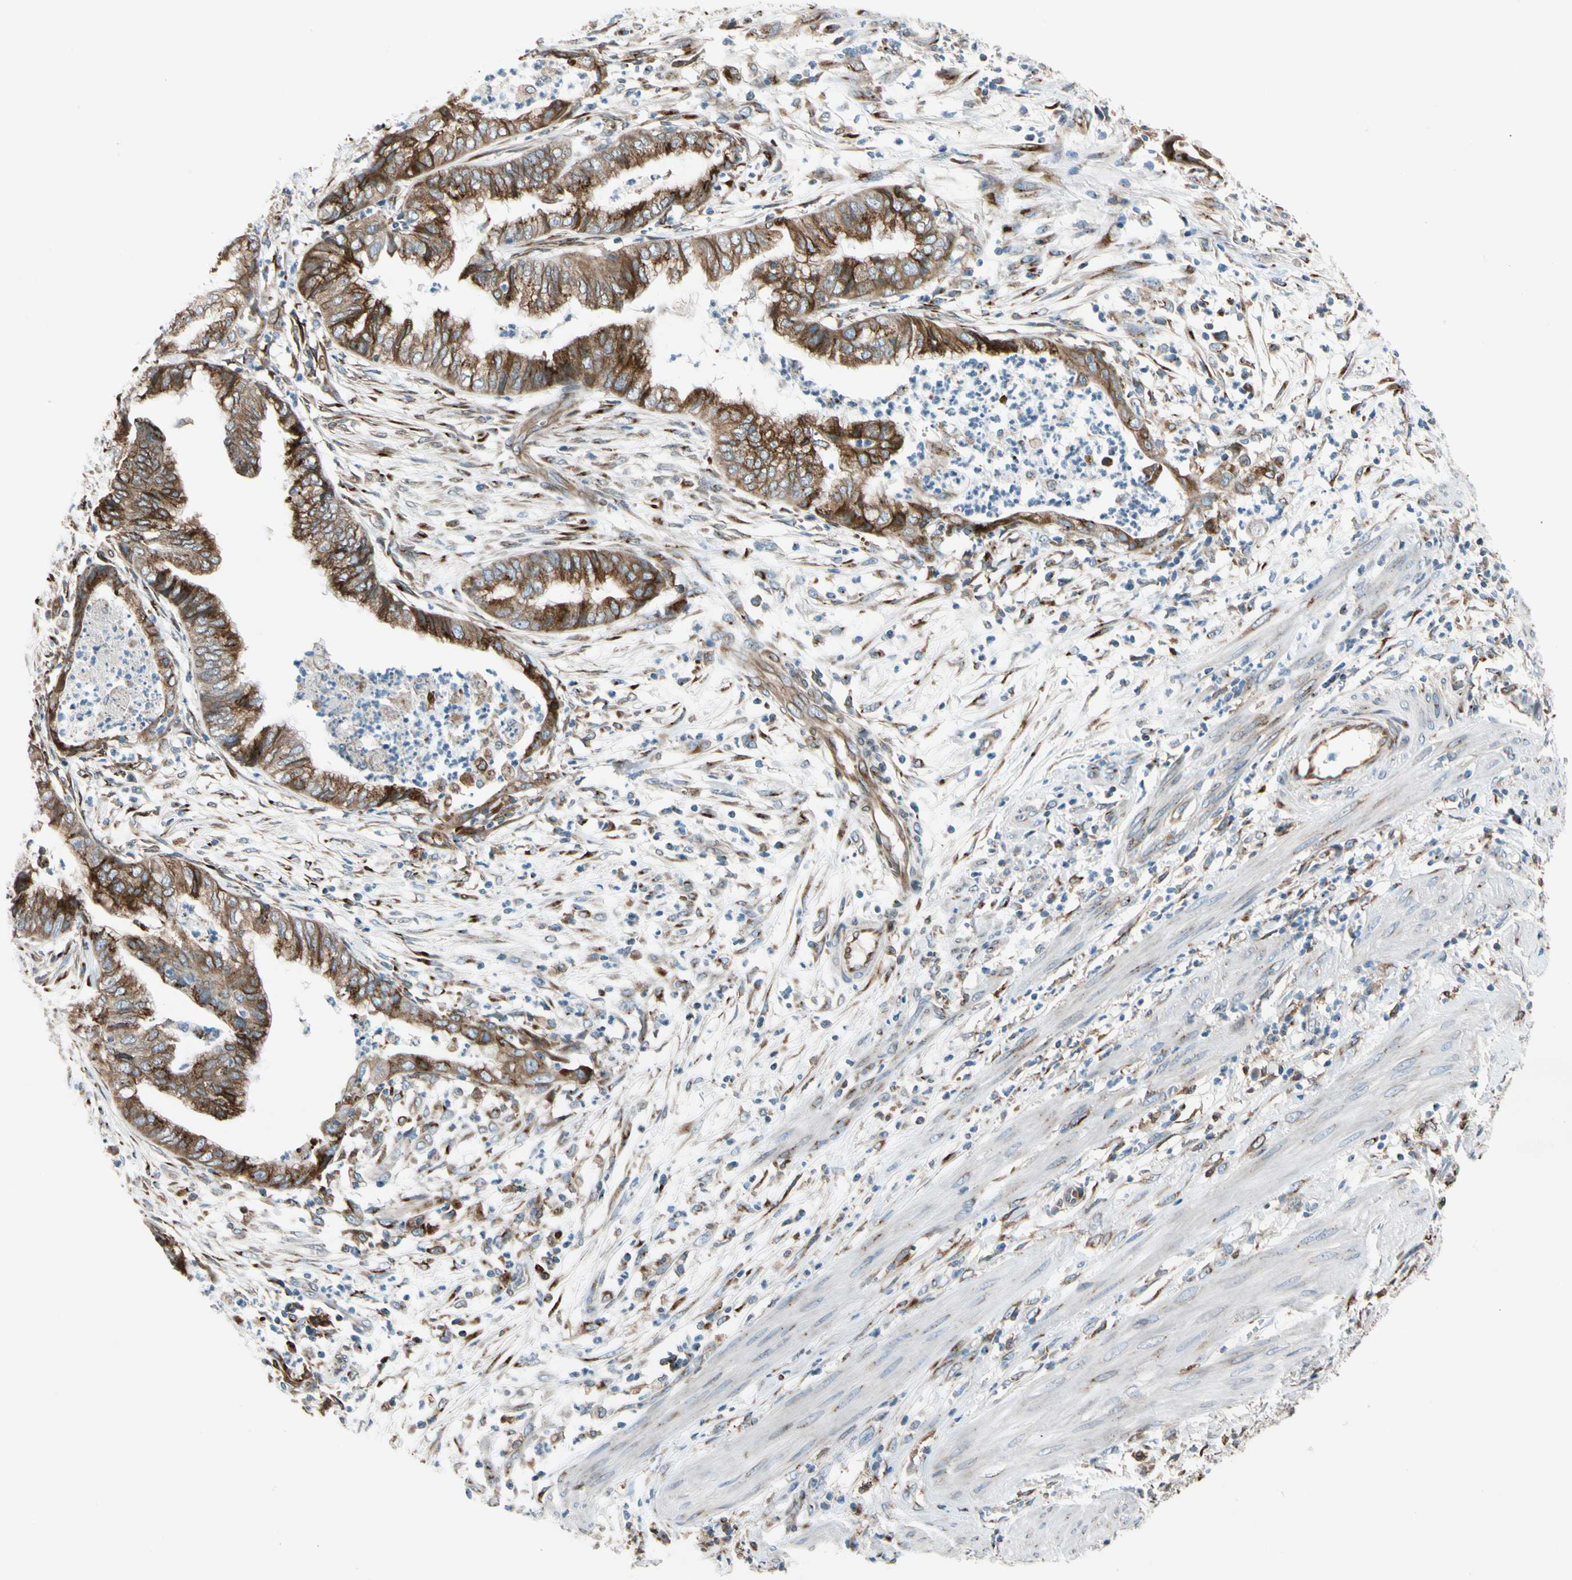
{"staining": {"intensity": "strong", "quantity": ">75%", "location": "cytoplasmic/membranous"}, "tissue": "endometrial cancer", "cell_type": "Tumor cells", "image_type": "cancer", "snomed": [{"axis": "morphology", "description": "Necrosis, NOS"}, {"axis": "morphology", "description": "Adenocarcinoma, NOS"}, {"axis": "topography", "description": "Endometrium"}], "caption": "Immunohistochemistry staining of endometrial adenocarcinoma, which displays high levels of strong cytoplasmic/membranous positivity in about >75% of tumor cells indicating strong cytoplasmic/membranous protein expression. The staining was performed using DAB (3,3'-diaminobenzidine) (brown) for protein detection and nuclei were counterstained in hematoxylin (blue).", "gene": "NUCB1", "patient": {"sex": "female", "age": 79}}